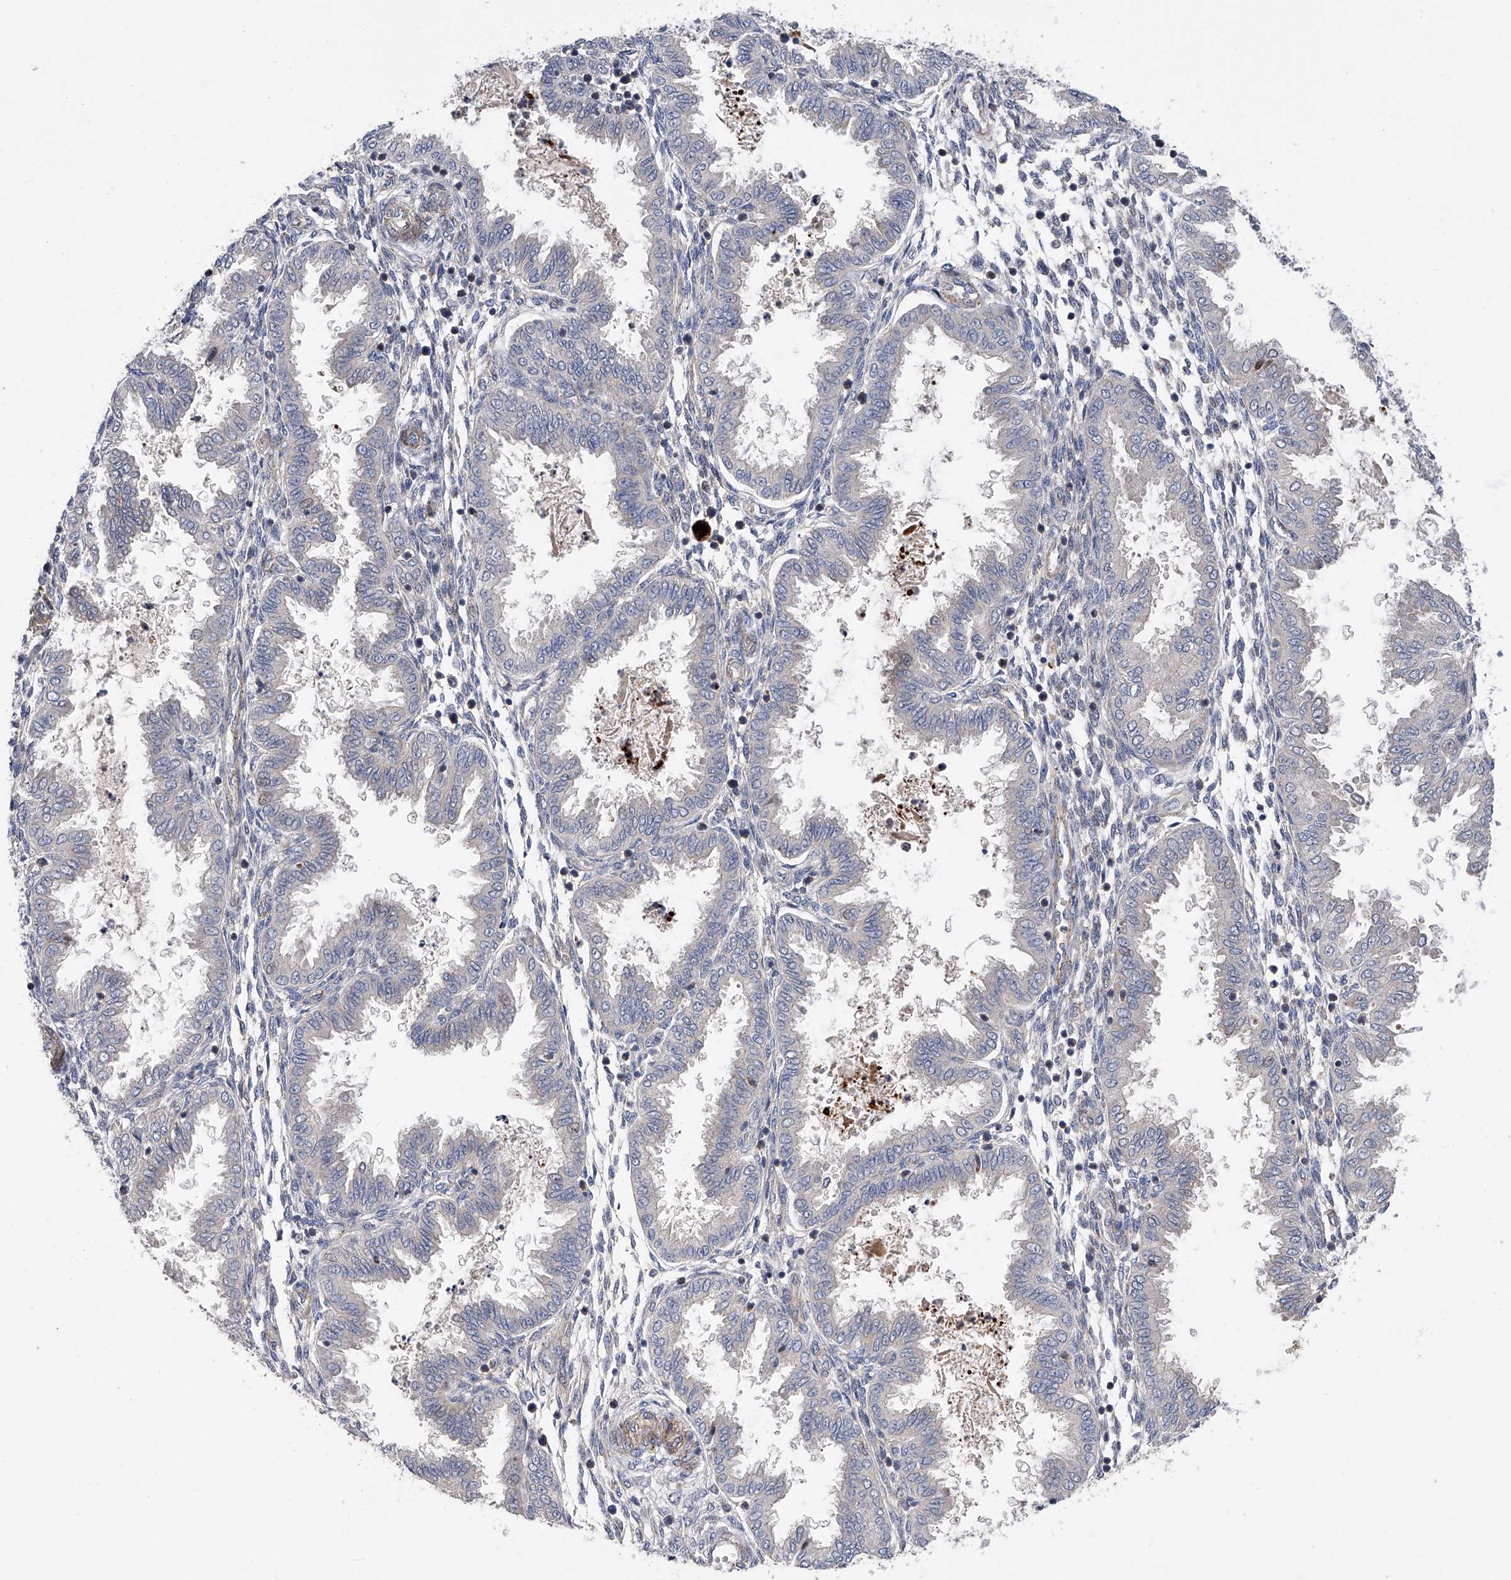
{"staining": {"intensity": "negative", "quantity": "none", "location": "none"}, "tissue": "endometrium", "cell_type": "Cells in endometrial stroma", "image_type": "normal", "snomed": [{"axis": "morphology", "description": "Normal tissue, NOS"}, {"axis": "topography", "description": "Endometrium"}], "caption": "A high-resolution micrograph shows immunohistochemistry staining of normal endometrium, which exhibits no significant expression in cells in endometrial stroma.", "gene": "PDSS2", "patient": {"sex": "female", "age": 33}}